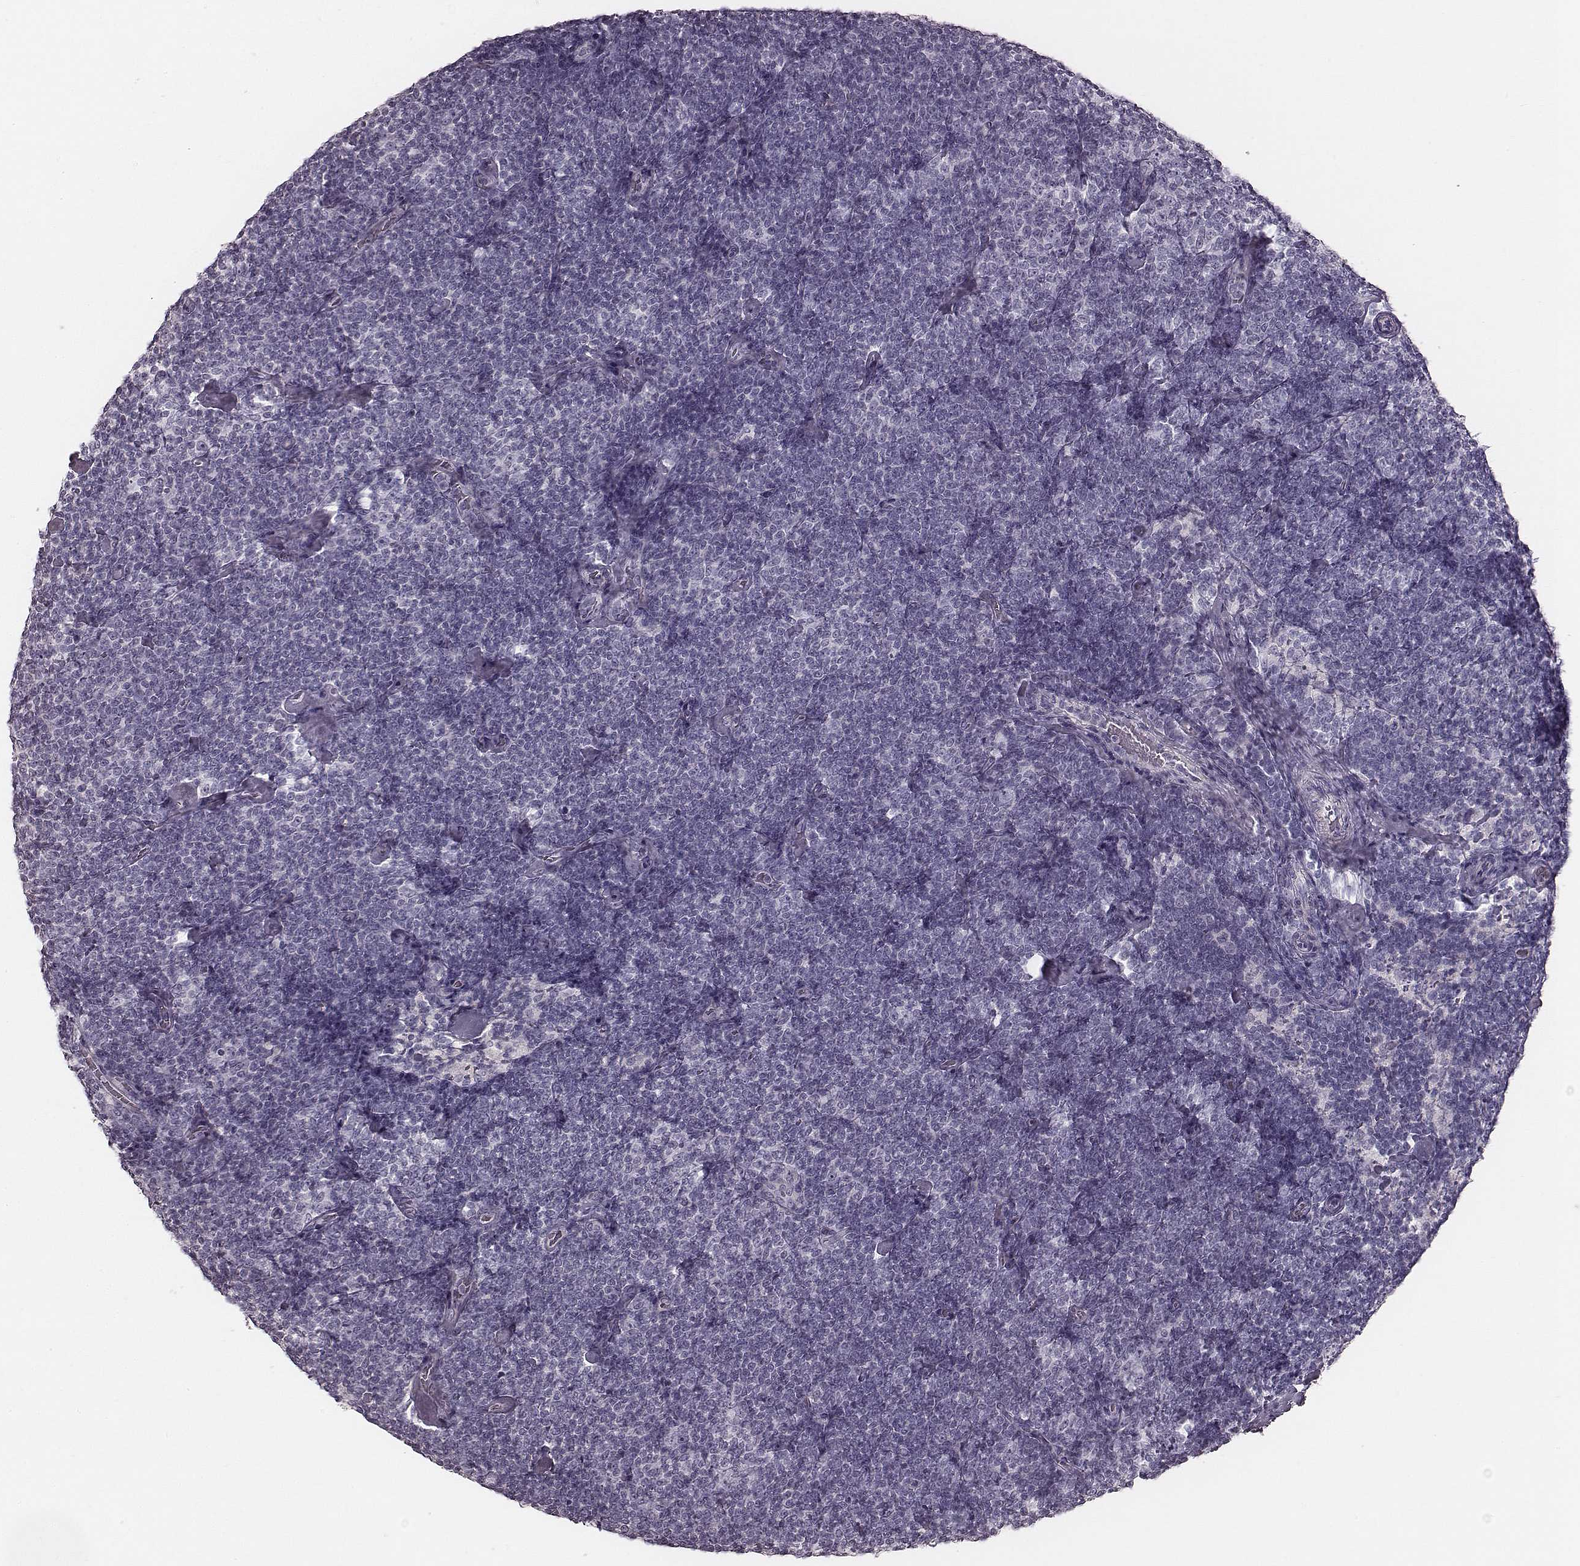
{"staining": {"intensity": "negative", "quantity": "none", "location": "none"}, "tissue": "lymphoma", "cell_type": "Tumor cells", "image_type": "cancer", "snomed": [{"axis": "morphology", "description": "Malignant lymphoma, non-Hodgkin's type, Low grade"}, {"axis": "topography", "description": "Lymph node"}], "caption": "A histopathology image of malignant lymphoma, non-Hodgkin's type (low-grade) stained for a protein exhibits no brown staining in tumor cells.", "gene": "ZP4", "patient": {"sex": "male", "age": 81}}